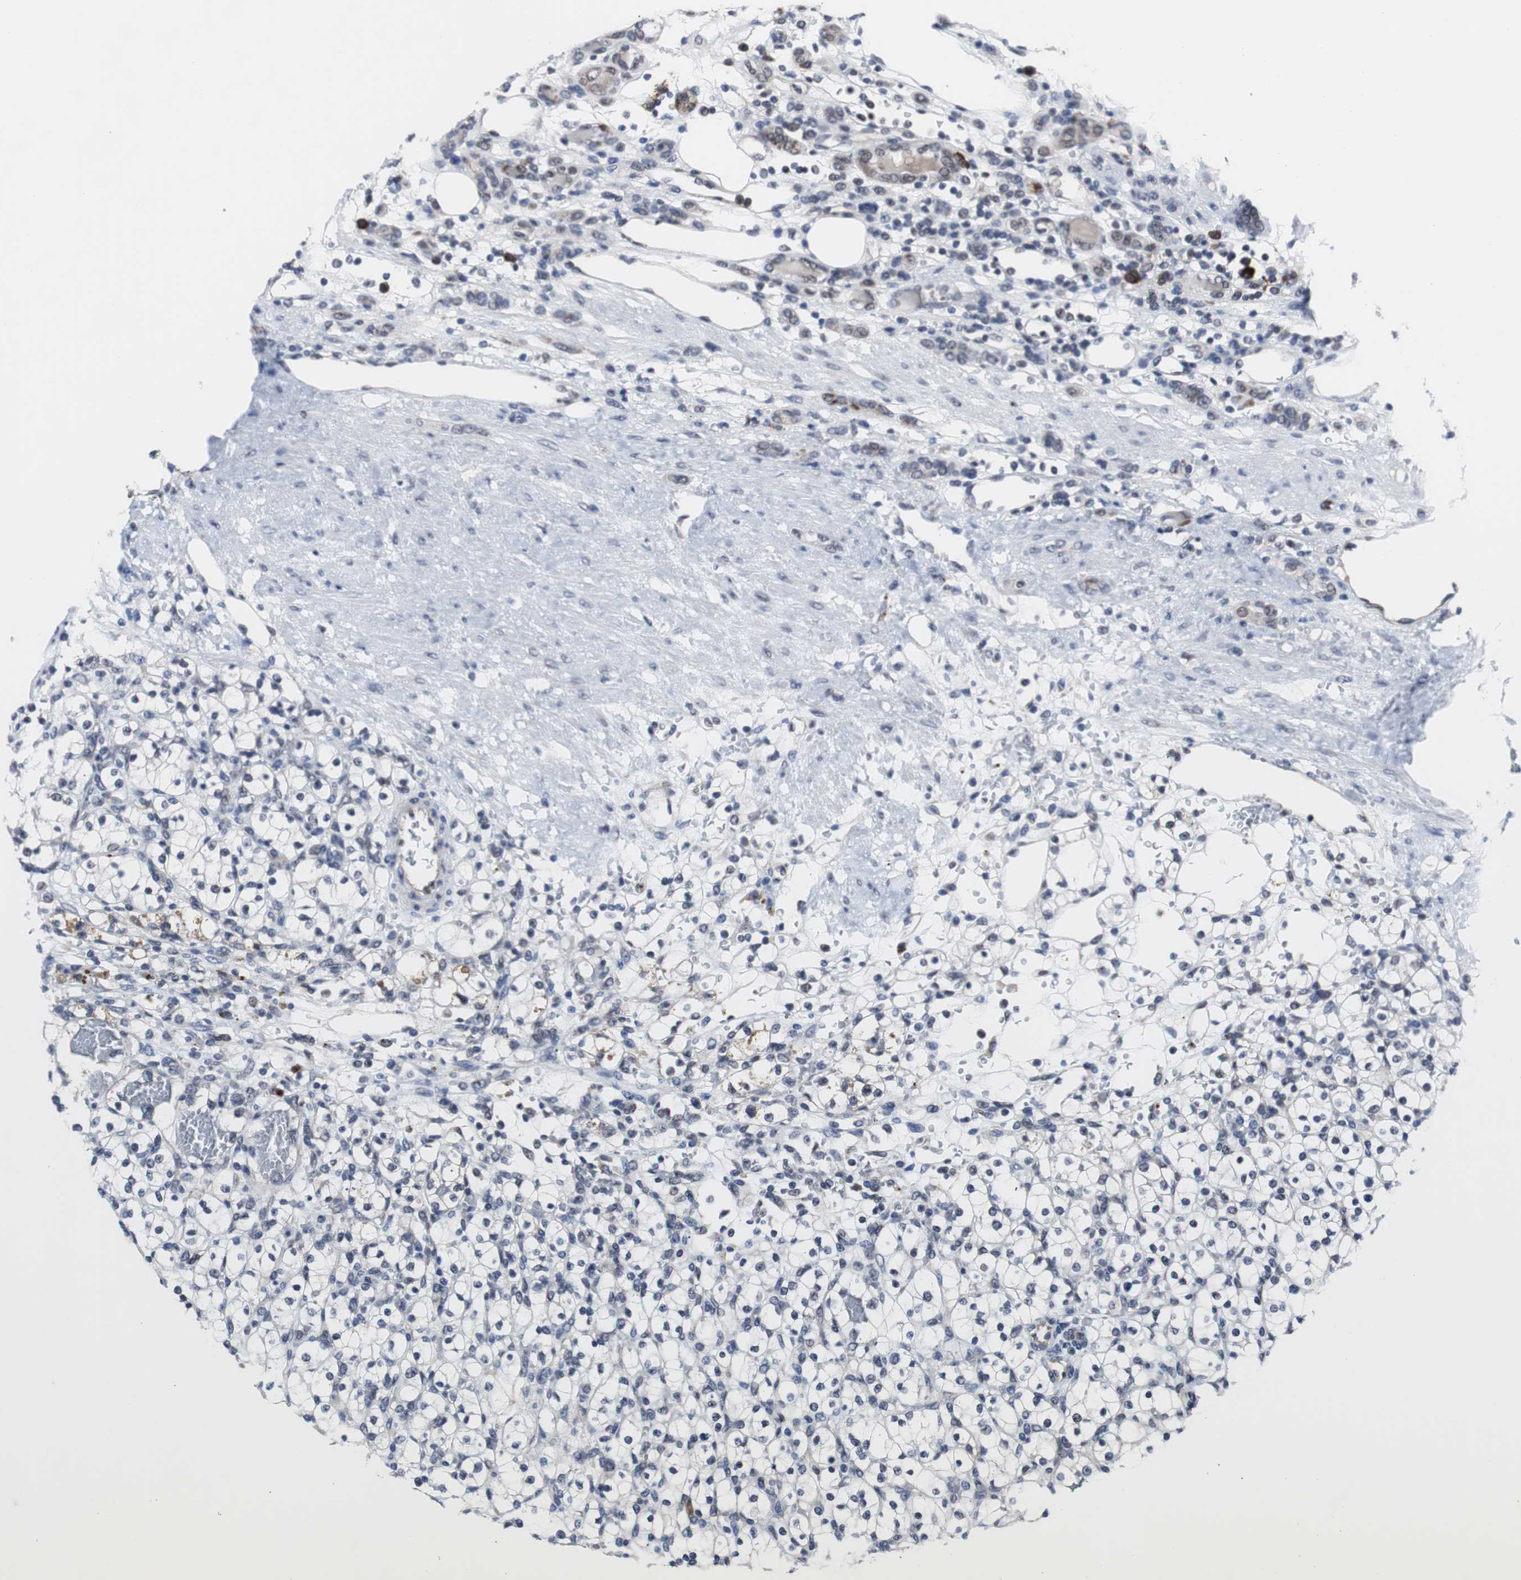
{"staining": {"intensity": "negative", "quantity": "none", "location": "none"}, "tissue": "renal cancer", "cell_type": "Tumor cells", "image_type": "cancer", "snomed": [{"axis": "morphology", "description": "Normal tissue, NOS"}, {"axis": "morphology", "description": "Adenocarcinoma, NOS"}, {"axis": "topography", "description": "Kidney"}], "caption": "This image is of renal cancer (adenocarcinoma) stained with immunohistochemistry to label a protein in brown with the nuclei are counter-stained blue. There is no staining in tumor cells.", "gene": "GTF2F2", "patient": {"sex": "female", "age": 55}}